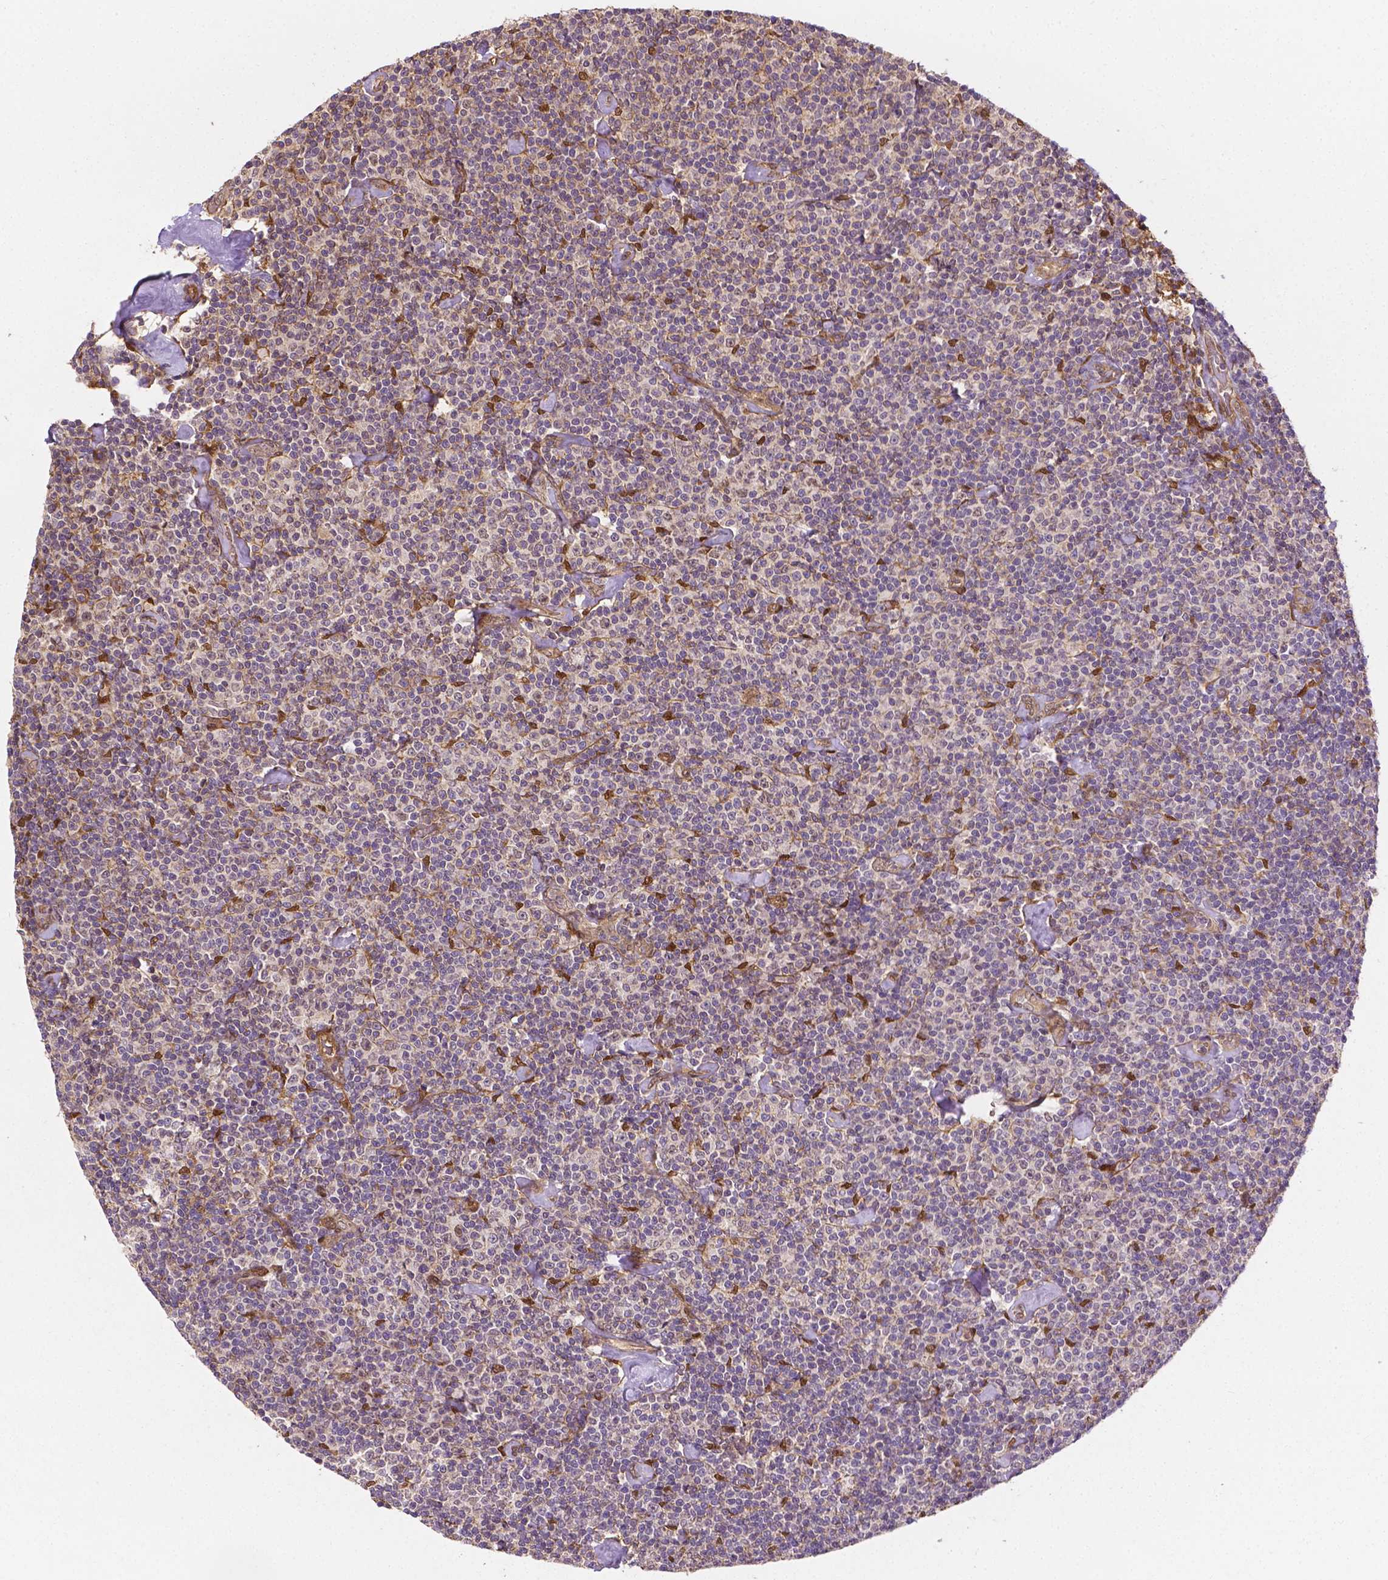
{"staining": {"intensity": "negative", "quantity": "none", "location": "none"}, "tissue": "lymphoma", "cell_type": "Tumor cells", "image_type": "cancer", "snomed": [{"axis": "morphology", "description": "Malignant lymphoma, non-Hodgkin's type, Low grade"}, {"axis": "topography", "description": "Lymph node"}], "caption": "The histopathology image displays no staining of tumor cells in lymphoma. Brightfield microscopy of immunohistochemistry stained with DAB (brown) and hematoxylin (blue), captured at high magnification.", "gene": "YAP1", "patient": {"sex": "male", "age": 81}}